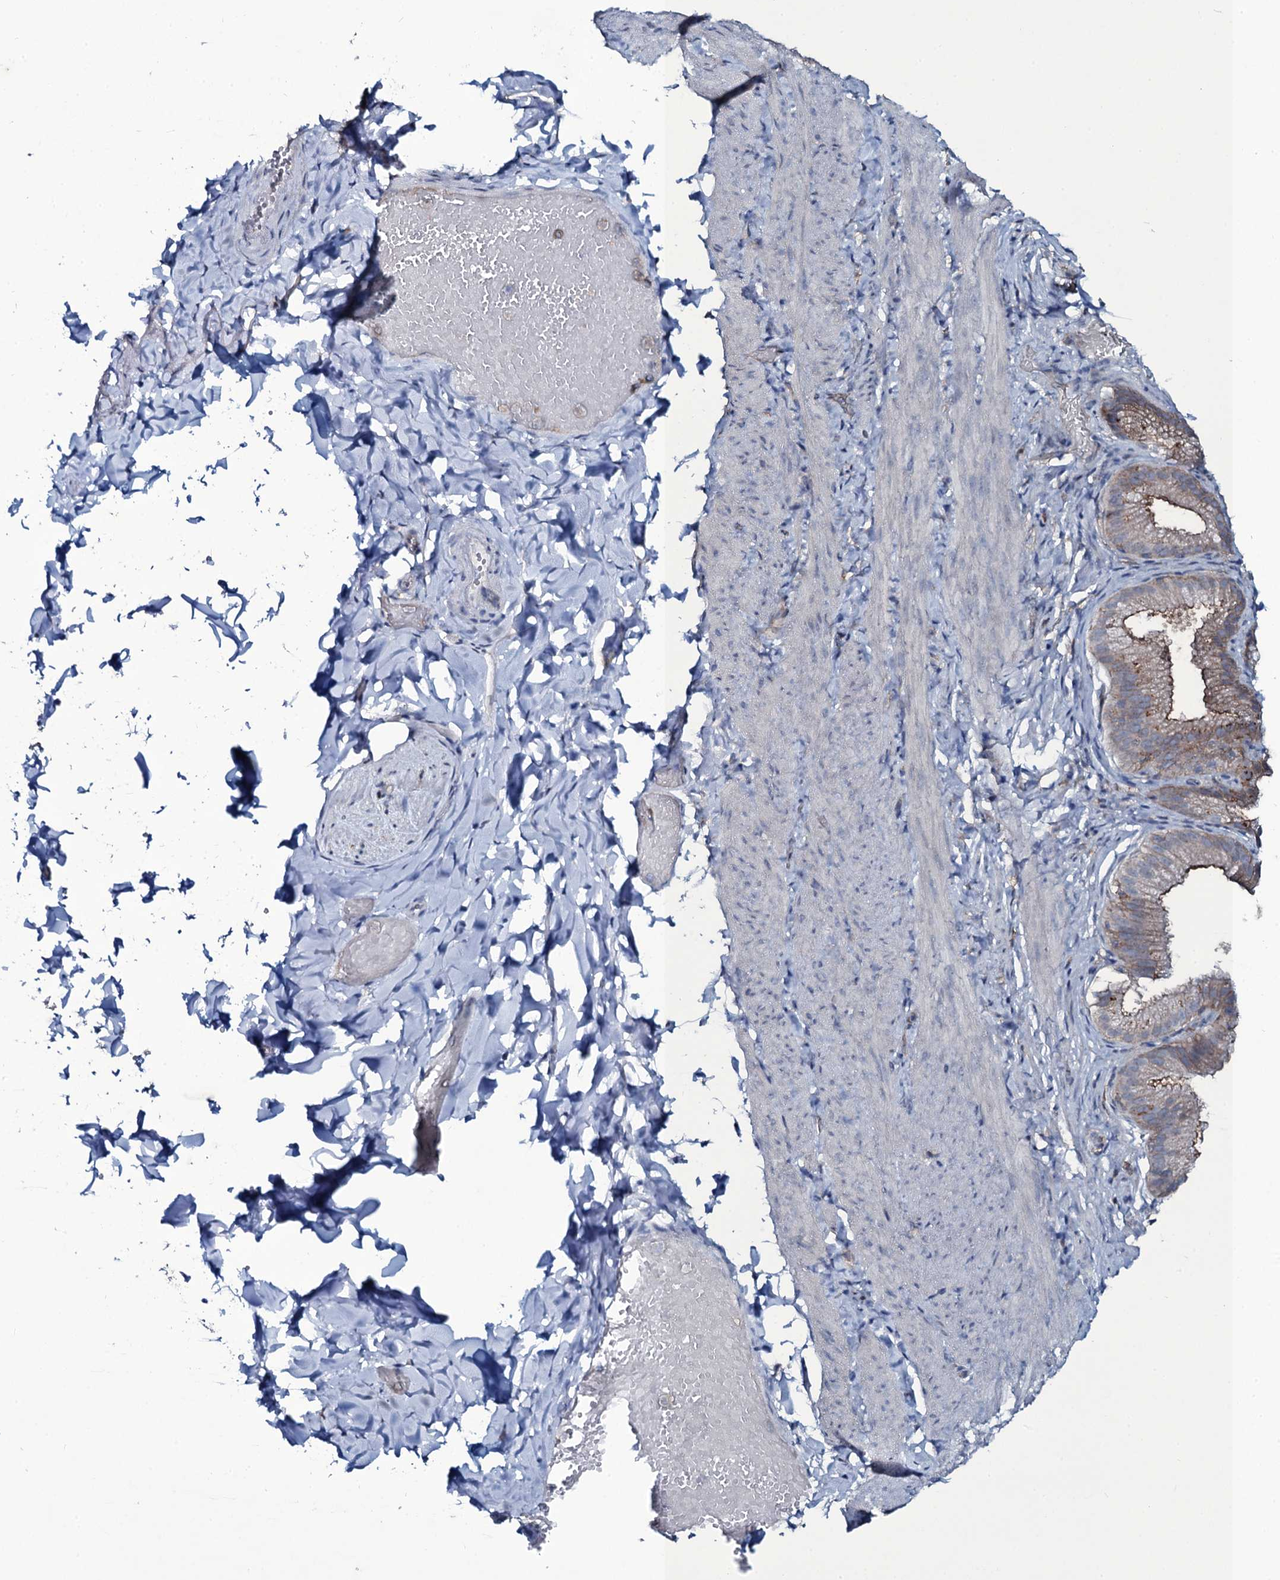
{"staining": {"intensity": "negative", "quantity": "none", "location": "none"}, "tissue": "adipose tissue", "cell_type": "Adipocytes", "image_type": "normal", "snomed": [{"axis": "morphology", "description": "Normal tissue, NOS"}, {"axis": "topography", "description": "Gallbladder"}, {"axis": "topography", "description": "Peripheral nerve tissue"}], "caption": "IHC photomicrograph of benign adipose tissue: adipose tissue stained with DAB demonstrates no significant protein expression in adipocytes.", "gene": "SNAP23", "patient": {"sex": "male", "age": 38}}